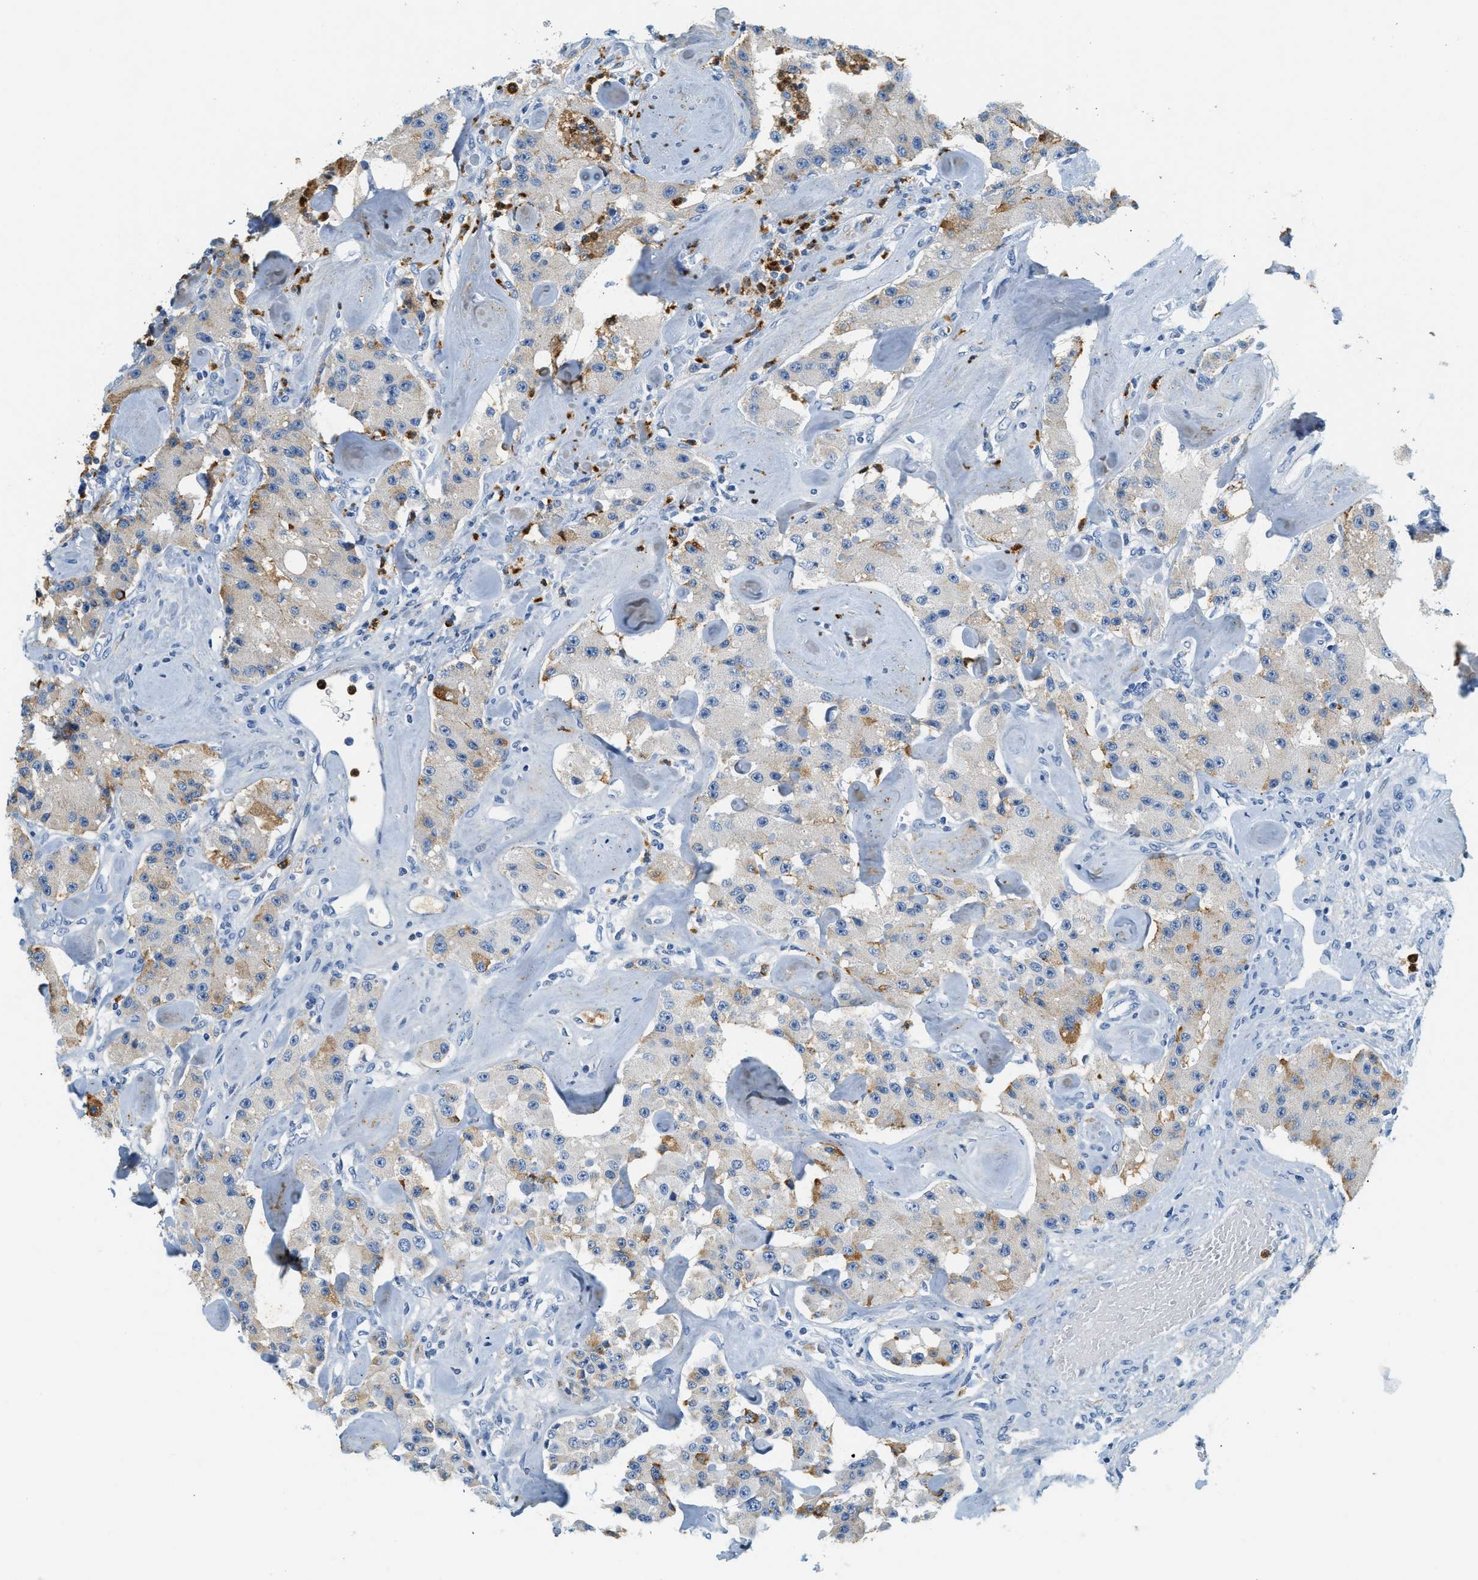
{"staining": {"intensity": "negative", "quantity": "none", "location": "none"}, "tissue": "carcinoid", "cell_type": "Tumor cells", "image_type": "cancer", "snomed": [{"axis": "morphology", "description": "Carcinoid, malignant, NOS"}, {"axis": "topography", "description": "Pancreas"}], "caption": "An immunohistochemistry (IHC) histopathology image of carcinoid is shown. There is no staining in tumor cells of carcinoid.", "gene": "LCN2", "patient": {"sex": "male", "age": 41}}